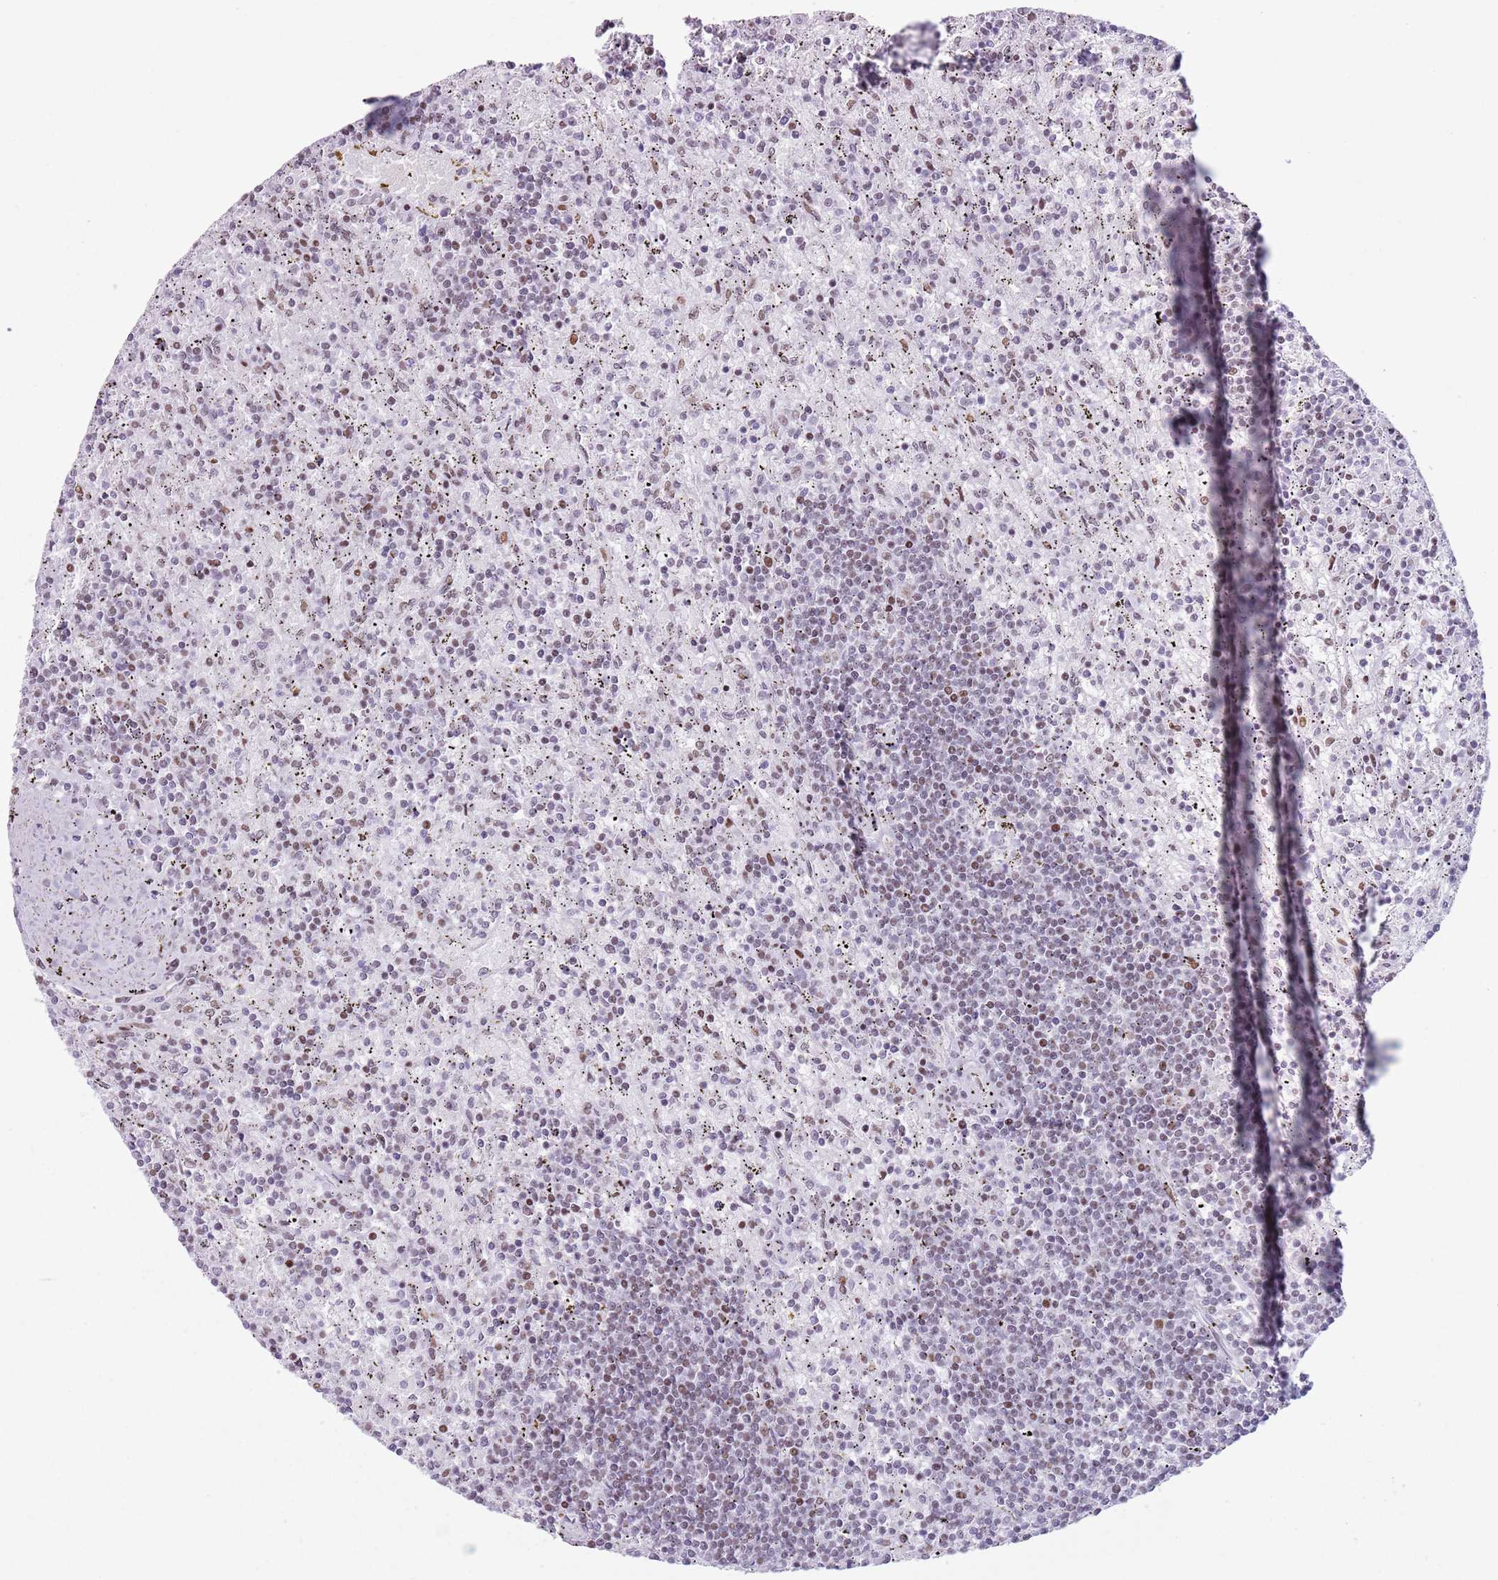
{"staining": {"intensity": "weak", "quantity": "25%-75%", "location": "nuclear"}, "tissue": "lymphoma", "cell_type": "Tumor cells", "image_type": "cancer", "snomed": [{"axis": "morphology", "description": "Malignant lymphoma, non-Hodgkin's type, Low grade"}, {"axis": "topography", "description": "Spleen"}], "caption": "Tumor cells reveal weak nuclear positivity in about 25%-75% of cells in lymphoma. The staining was performed using DAB, with brown indicating positive protein expression. Nuclei are stained blue with hematoxylin.", "gene": "FAM104B", "patient": {"sex": "male", "age": 76}}